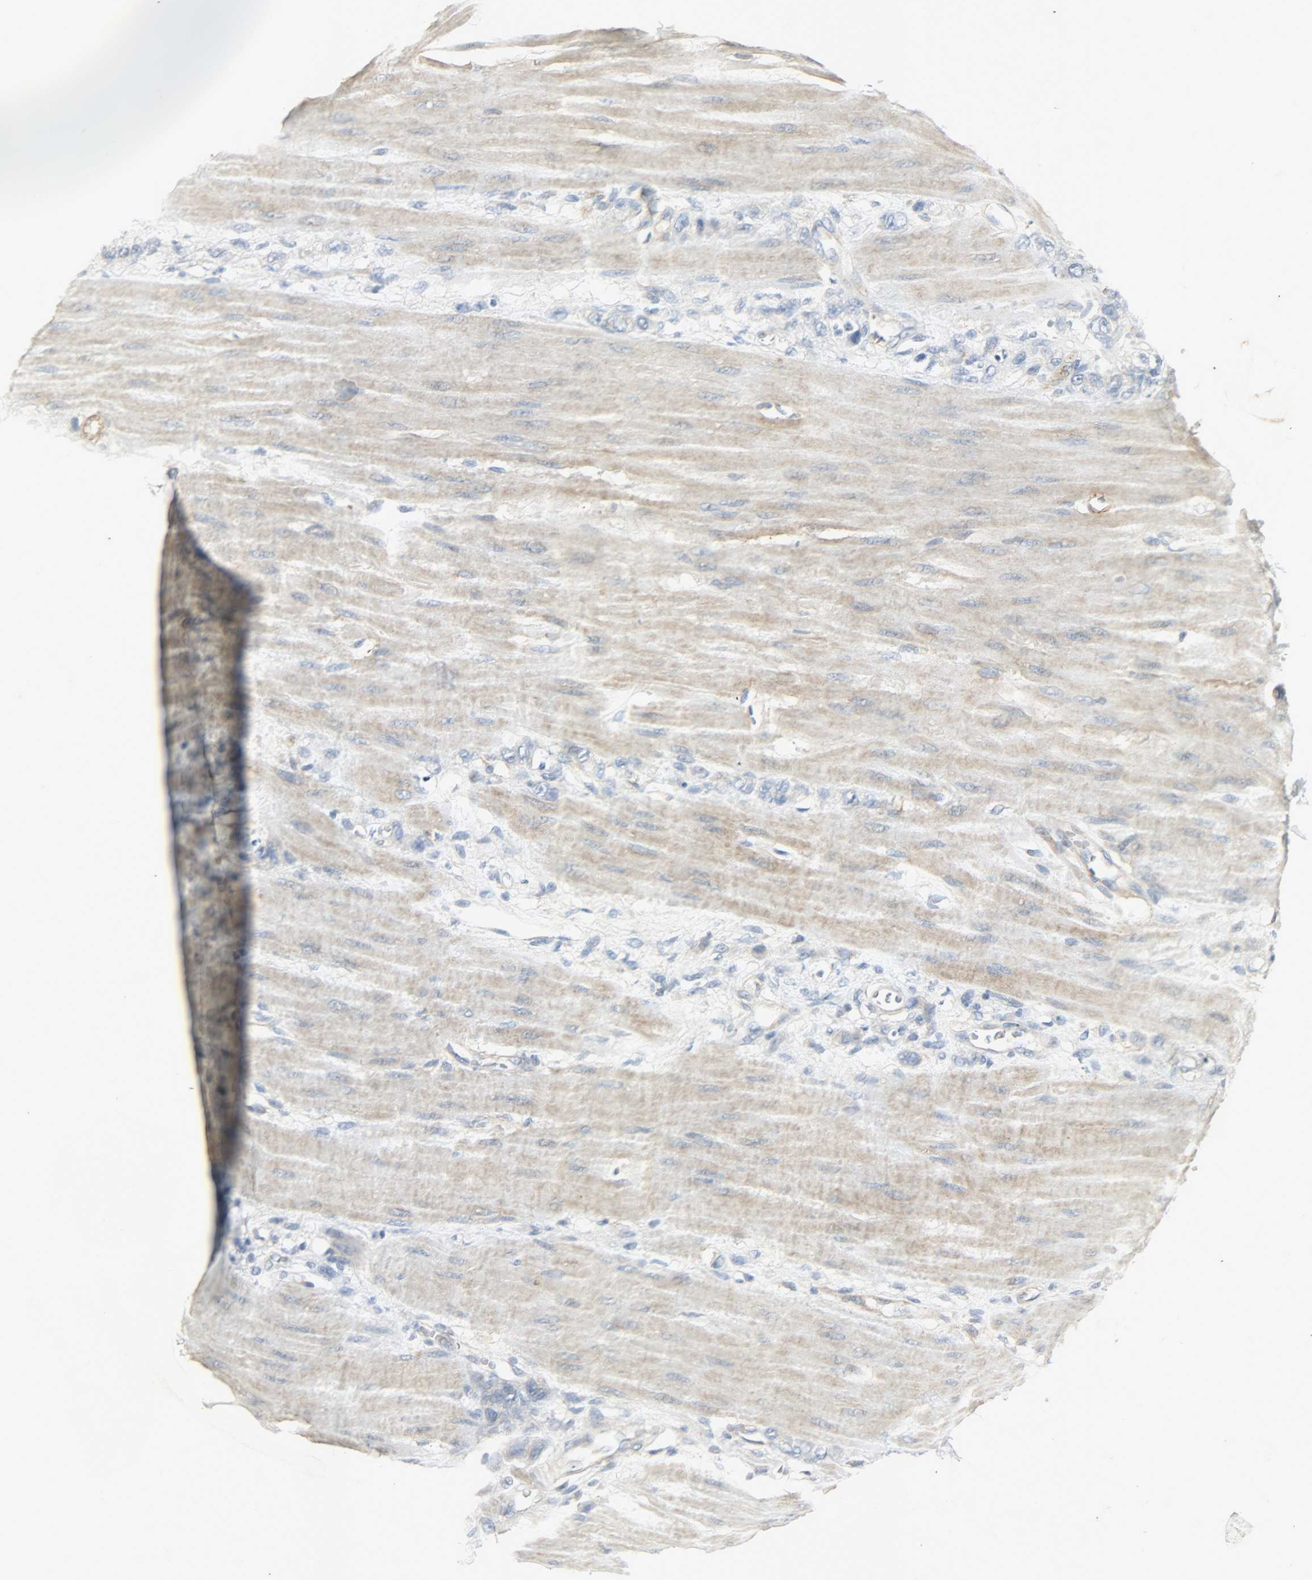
{"staining": {"intensity": "negative", "quantity": "none", "location": "none"}, "tissue": "stomach cancer", "cell_type": "Tumor cells", "image_type": "cancer", "snomed": [{"axis": "morphology", "description": "Adenocarcinoma, NOS"}, {"axis": "topography", "description": "Stomach"}], "caption": "Immunohistochemistry image of stomach adenocarcinoma stained for a protein (brown), which displays no staining in tumor cells. The staining is performed using DAB (3,3'-diaminobenzidine) brown chromogen with nuclei counter-stained in using hematoxylin.", "gene": "ENPEP", "patient": {"sex": "male", "age": 82}}